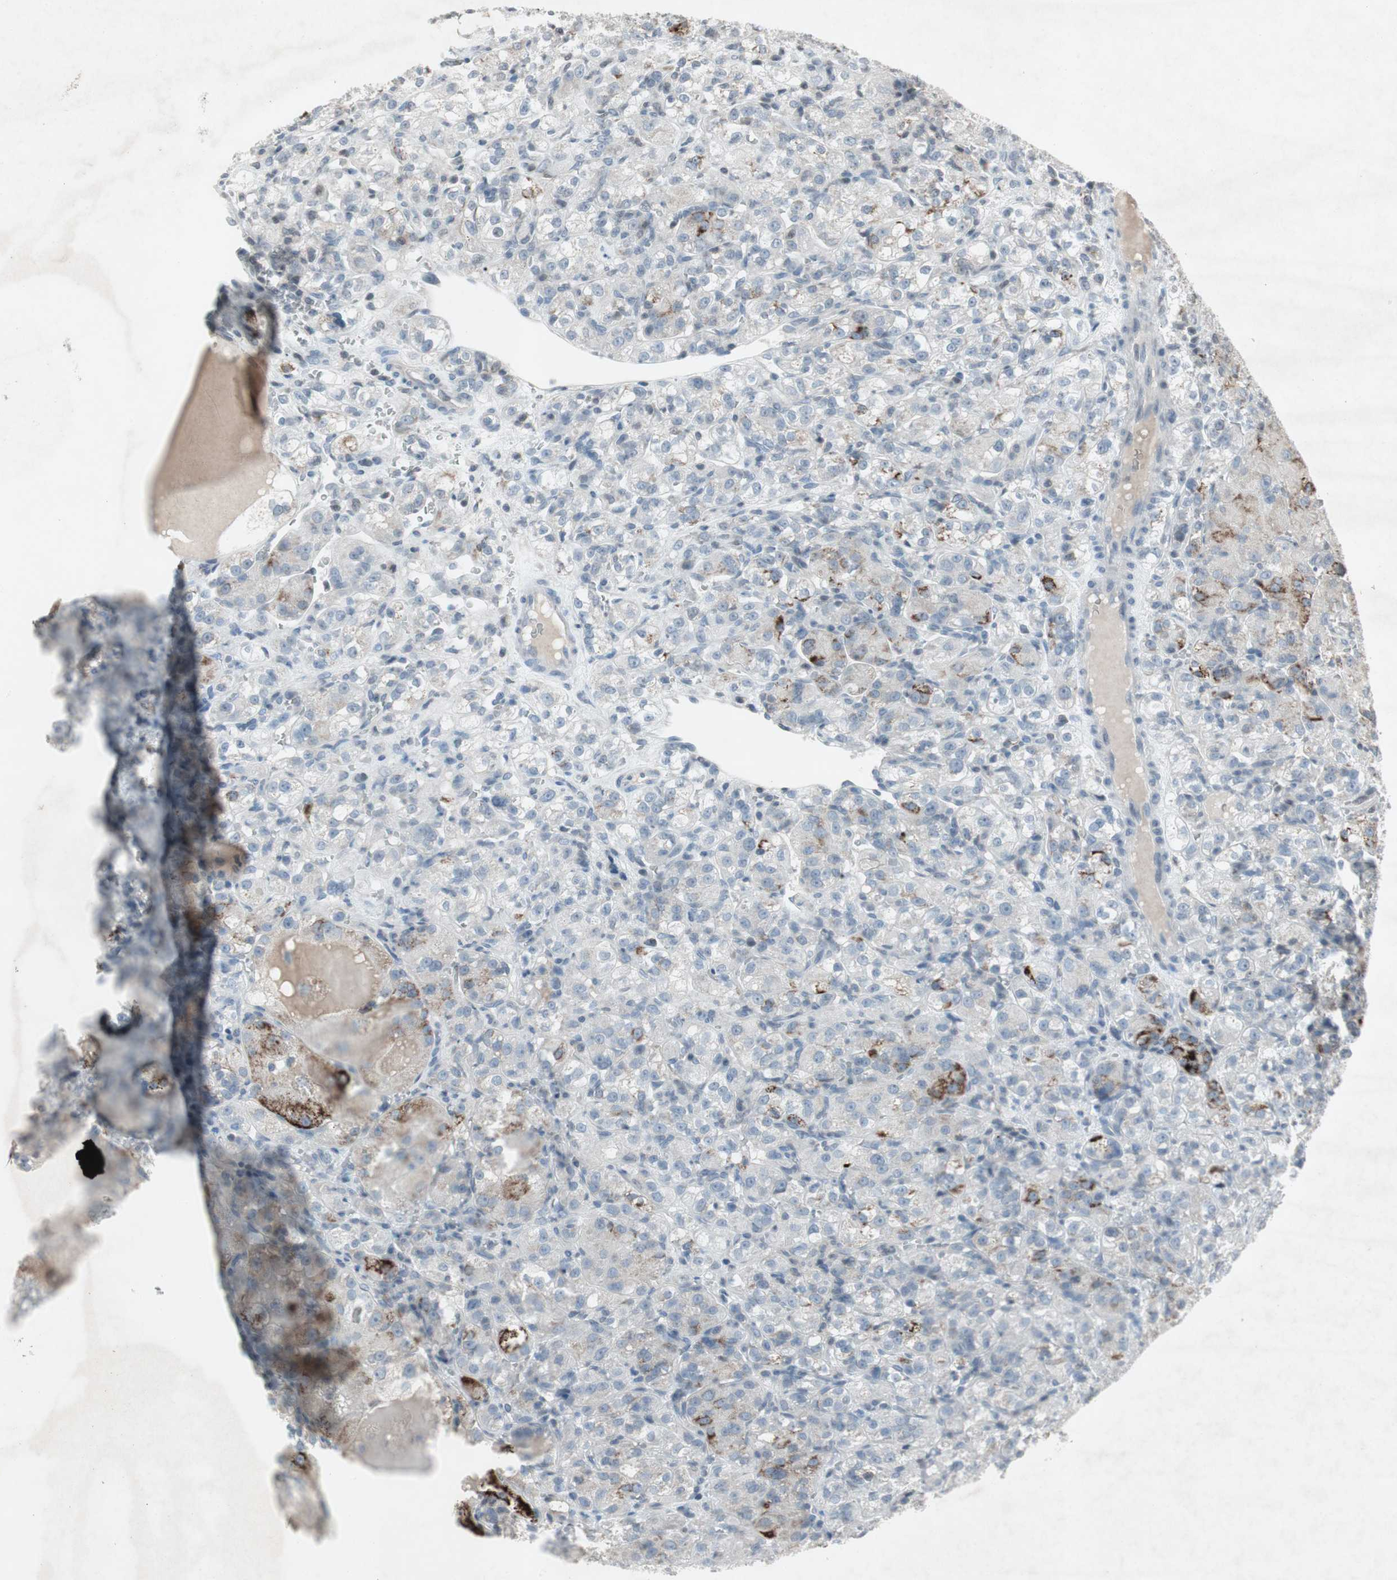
{"staining": {"intensity": "moderate", "quantity": "<25%", "location": "cytoplasmic/membranous"}, "tissue": "renal cancer", "cell_type": "Tumor cells", "image_type": "cancer", "snomed": [{"axis": "morphology", "description": "Normal tissue, NOS"}, {"axis": "morphology", "description": "Adenocarcinoma, NOS"}, {"axis": "topography", "description": "Kidney"}], "caption": "Moderate cytoplasmic/membranous positivity is seen in approximately <25% of tumor cells in renal cancer.", "gene": "ARG2", "patient": {"sex": "male", "age": 61}}